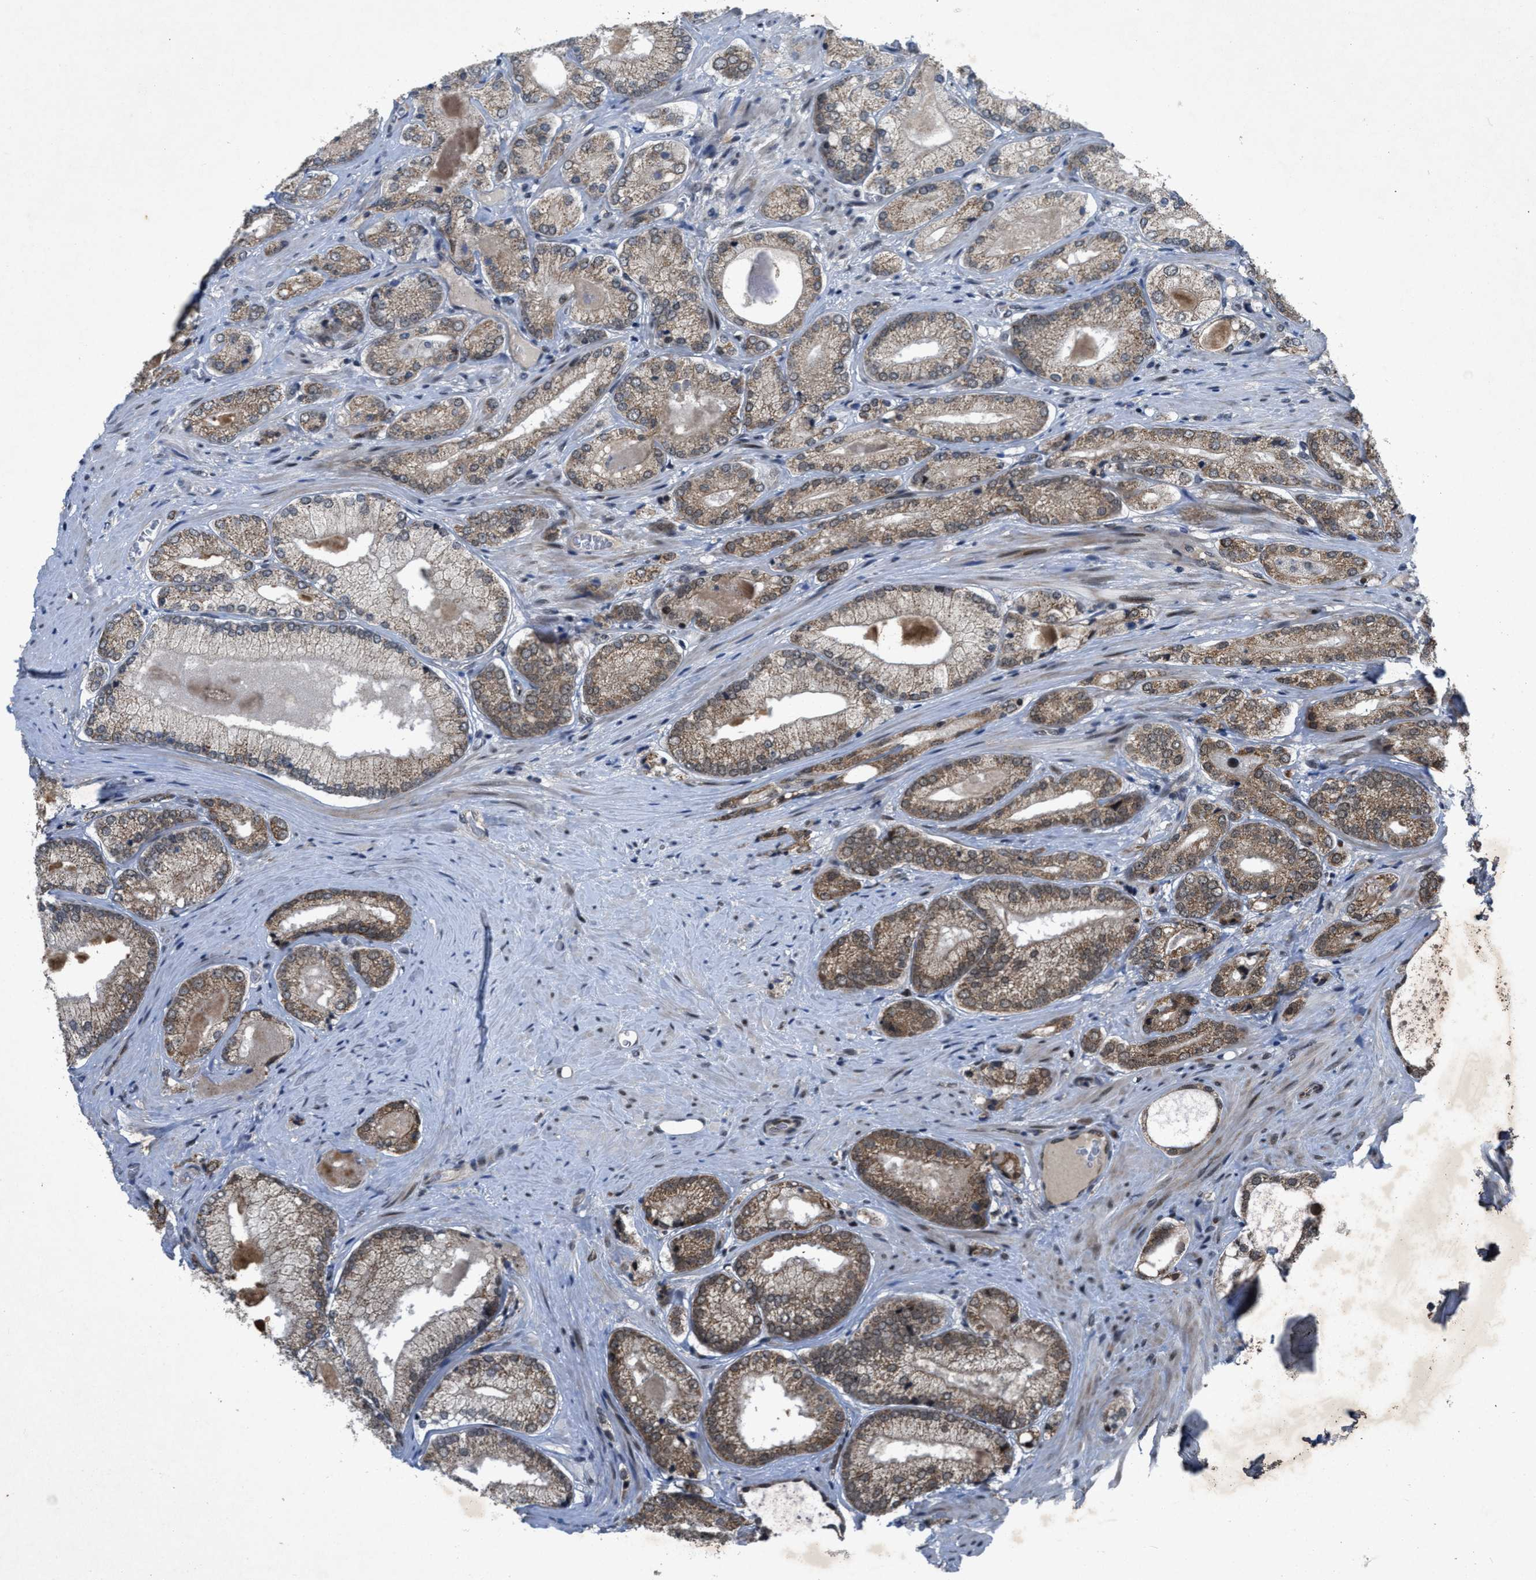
{"staining": {"intensity": "weak", "quantity": "25%-75%", "location": "cytoplasmic/membranous"}, "tissue": "prostate cancer", "cell_type": "Tumor cells", "image_type": "cancer", "snomed": [{"axis": "morphology", "description": "Adenocarcinoma, Low grade"}, {"axis": "topography", "description": "Prostate"}], "caption": "An image showing weak cytoplasmic/membranous staining in about 25%-75% of tumor cells in prostate cancer, as visualized by brown immunohistochemical staining.", "gene": "ZNHIT1", "patient": {"sex": "male", "age": 65}}